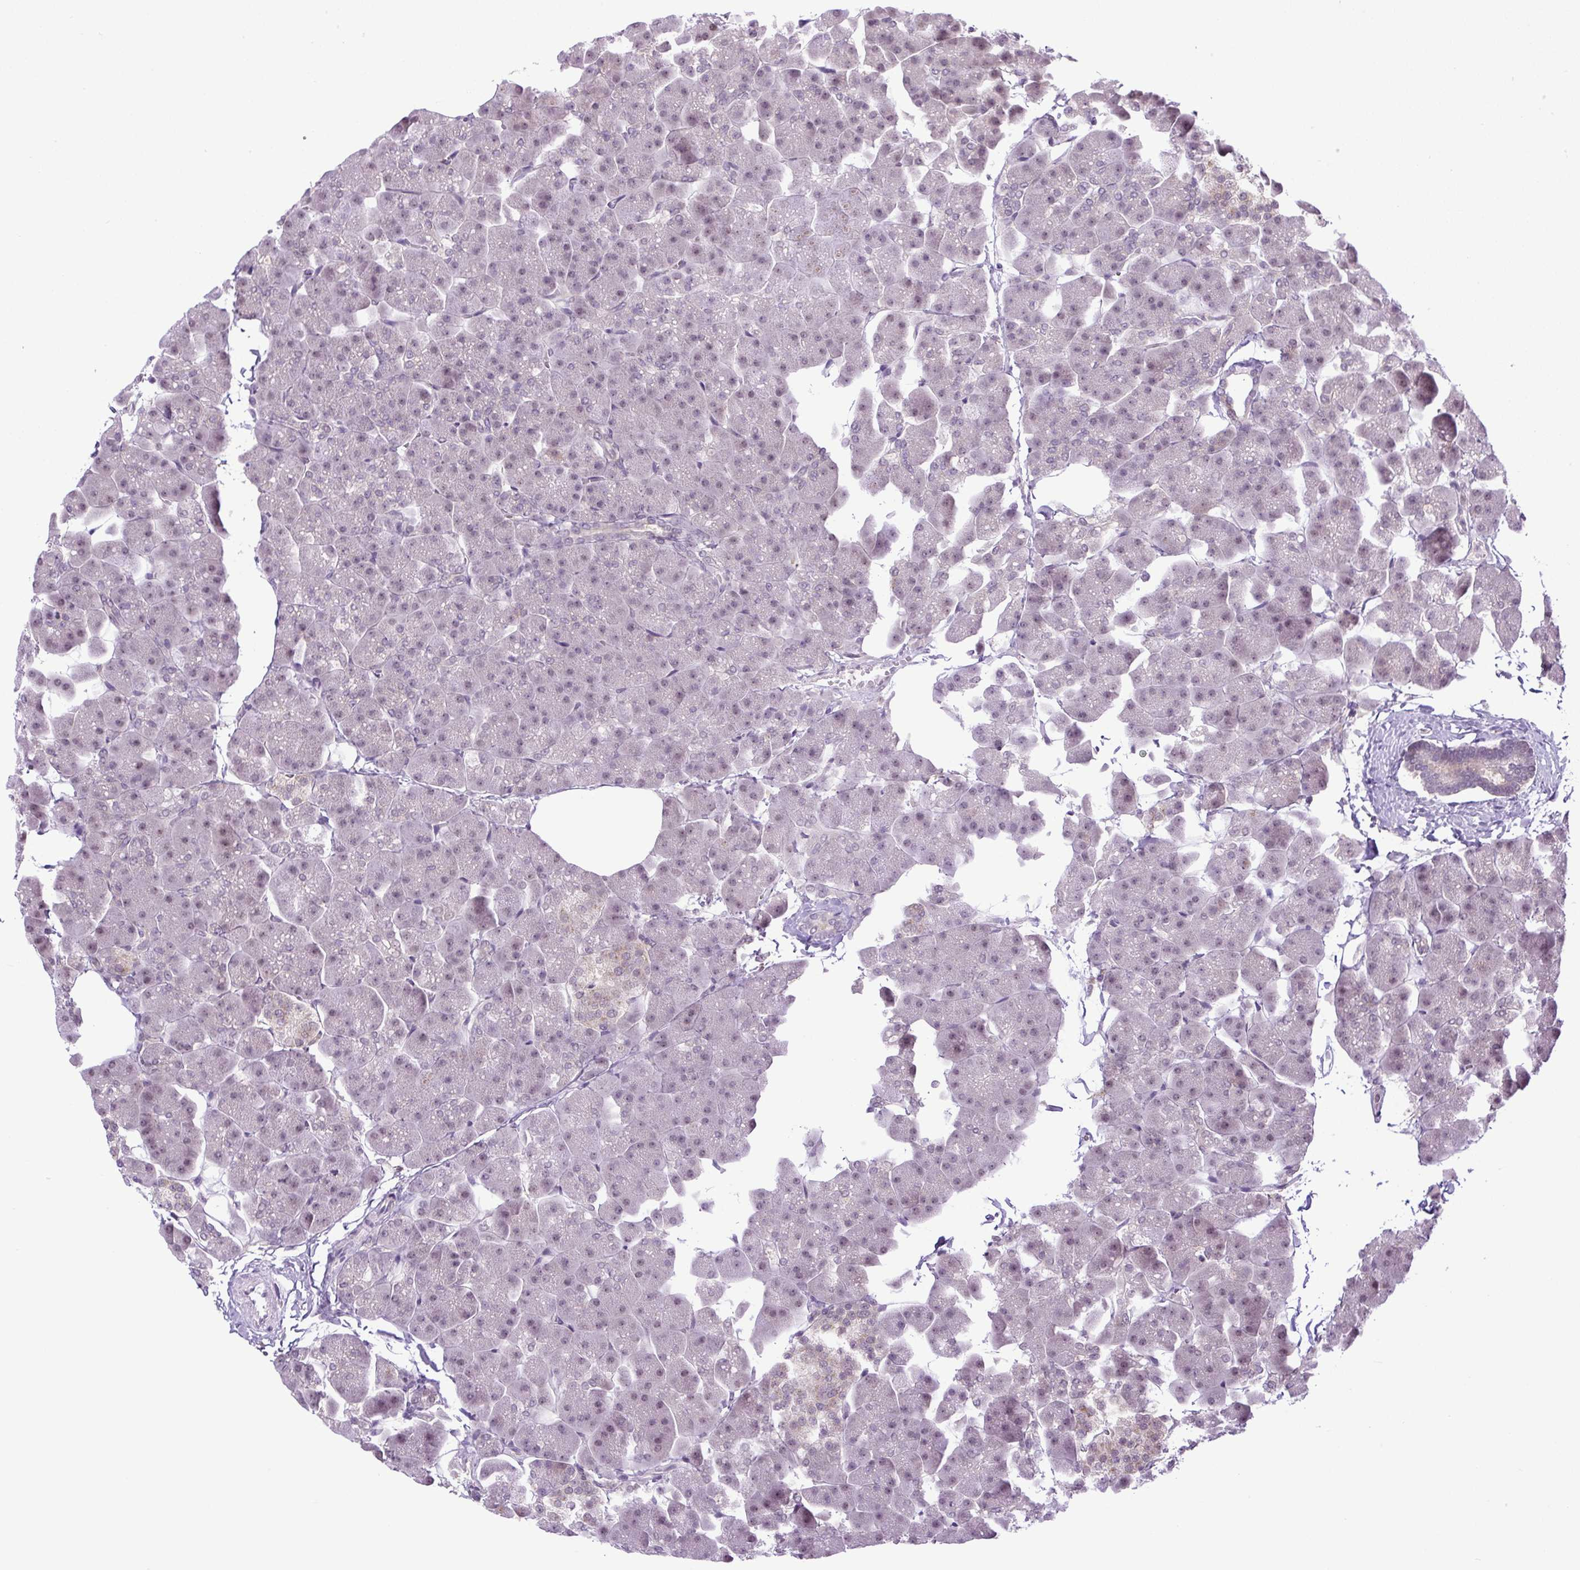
{"staining": {"intensity": "weak", "quantity": "25%-75%", "location": "nuclear"}, "tissue": "pancreas", "cell_type": "Exocrine glandular cells", "image_type": "normal", "snomed": [{"axis": "morphology", "description": "Normal tissue, NOS"}, {"axis": "topography", "description": "Pancreas"}], "caption": "This histopathology image displays IHC staining of benign pancreas, with low weak nuclear positivity in about 25%-75% of exocrine glandular cells.", "gene": "SGTA", "patient": {"sex": "male", "age": 35}}